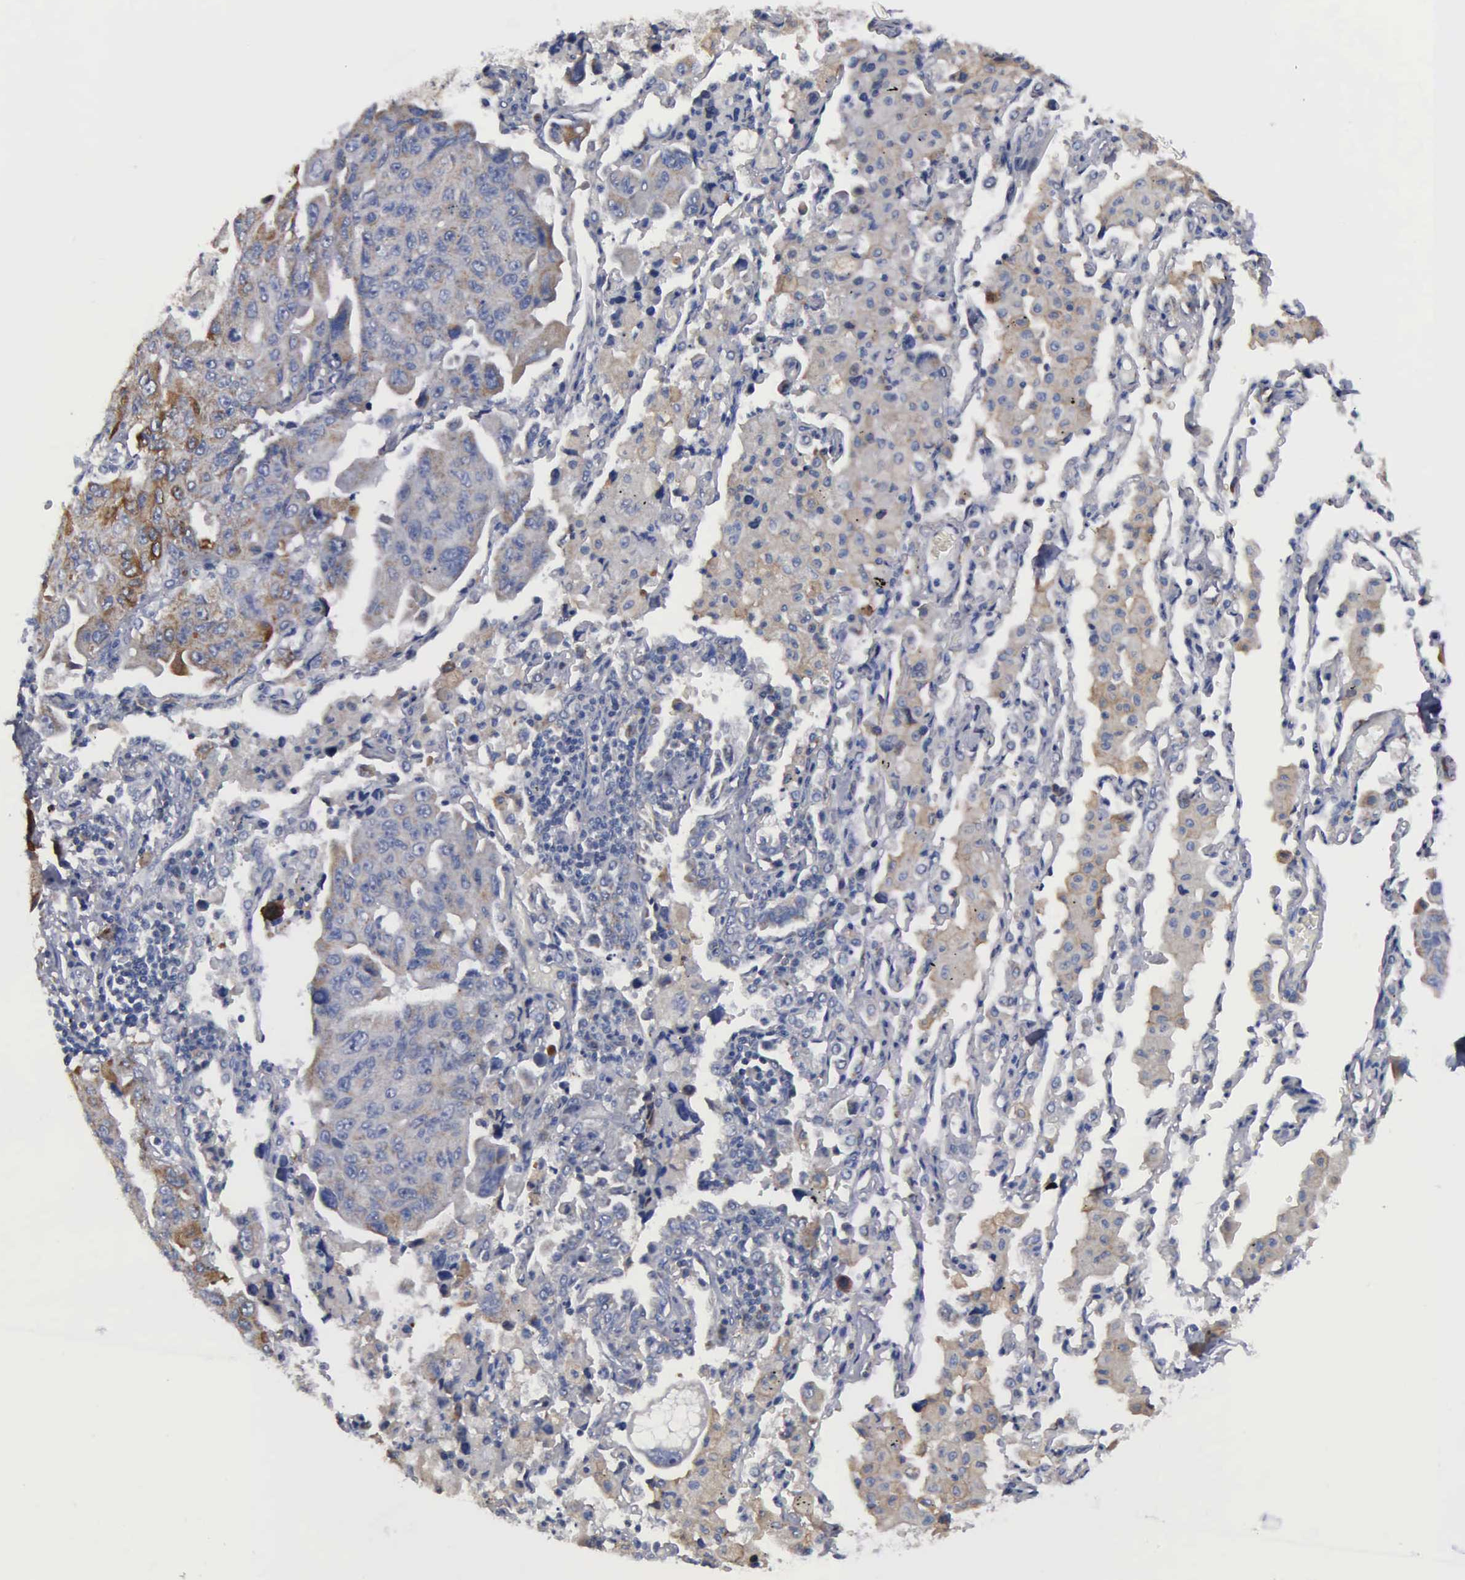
{"staining": {"intensity": "strong", "quantity": "25%-75%", "location": "cytoplasmic/membranous"}, "tissue": "lung cancer", "cell_type": "Tumor cells", "image_type": "cancer", "snomed": [{"axis": "morphology", "description": "Adenocarcinoma, NOS"}, {"axis": "topography", "description": "Lung"}], "caption": "This photomicrograph displays IHC staining of human lung adenocarcinoma, with high strong cytoplasmic/membranous positivity in approximately 25%-75% of tumor cells.", "gene": "PTGS2", "patient": {"sex": "male", "age": 64}}